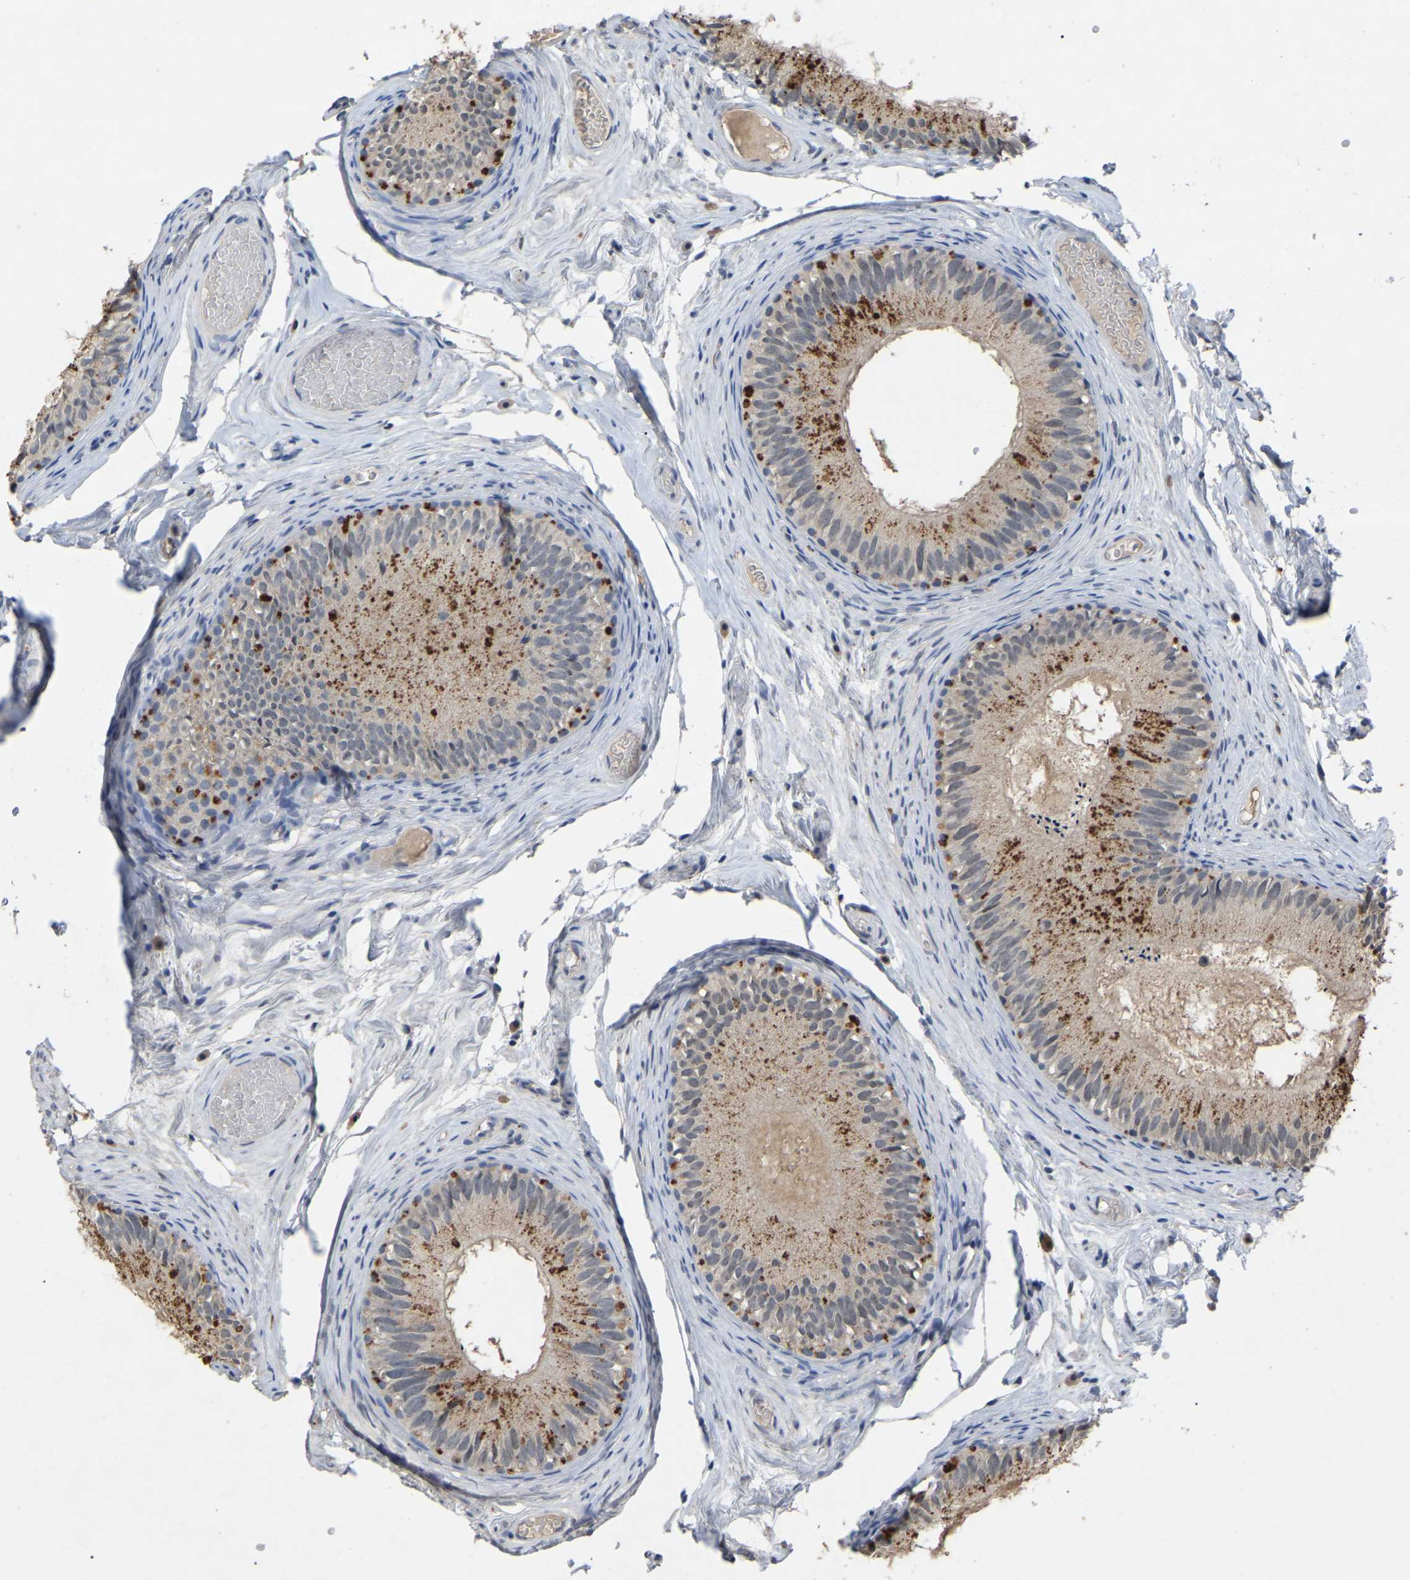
{"staining": {"intensity": "moderate", "quantity": "25%-75%", "location": "cytoplasmic/membranous"}, "tissue": "epididymis", "cell_type": "Glandular cells", "image_type": "normal", "snomed": [{"axis": "morphology", "description": "Normal tissue, NOS"}, {"axis": "topography", "description": "Epididymis"}], "caption": "Glandular cells exhibit medium levels of moderate cytoplasmic/membranous staining in about 25%-75% of cells in normal epididymis.", "gene": "SMPD2", "patient": {"sex": "male", "age": 46}}